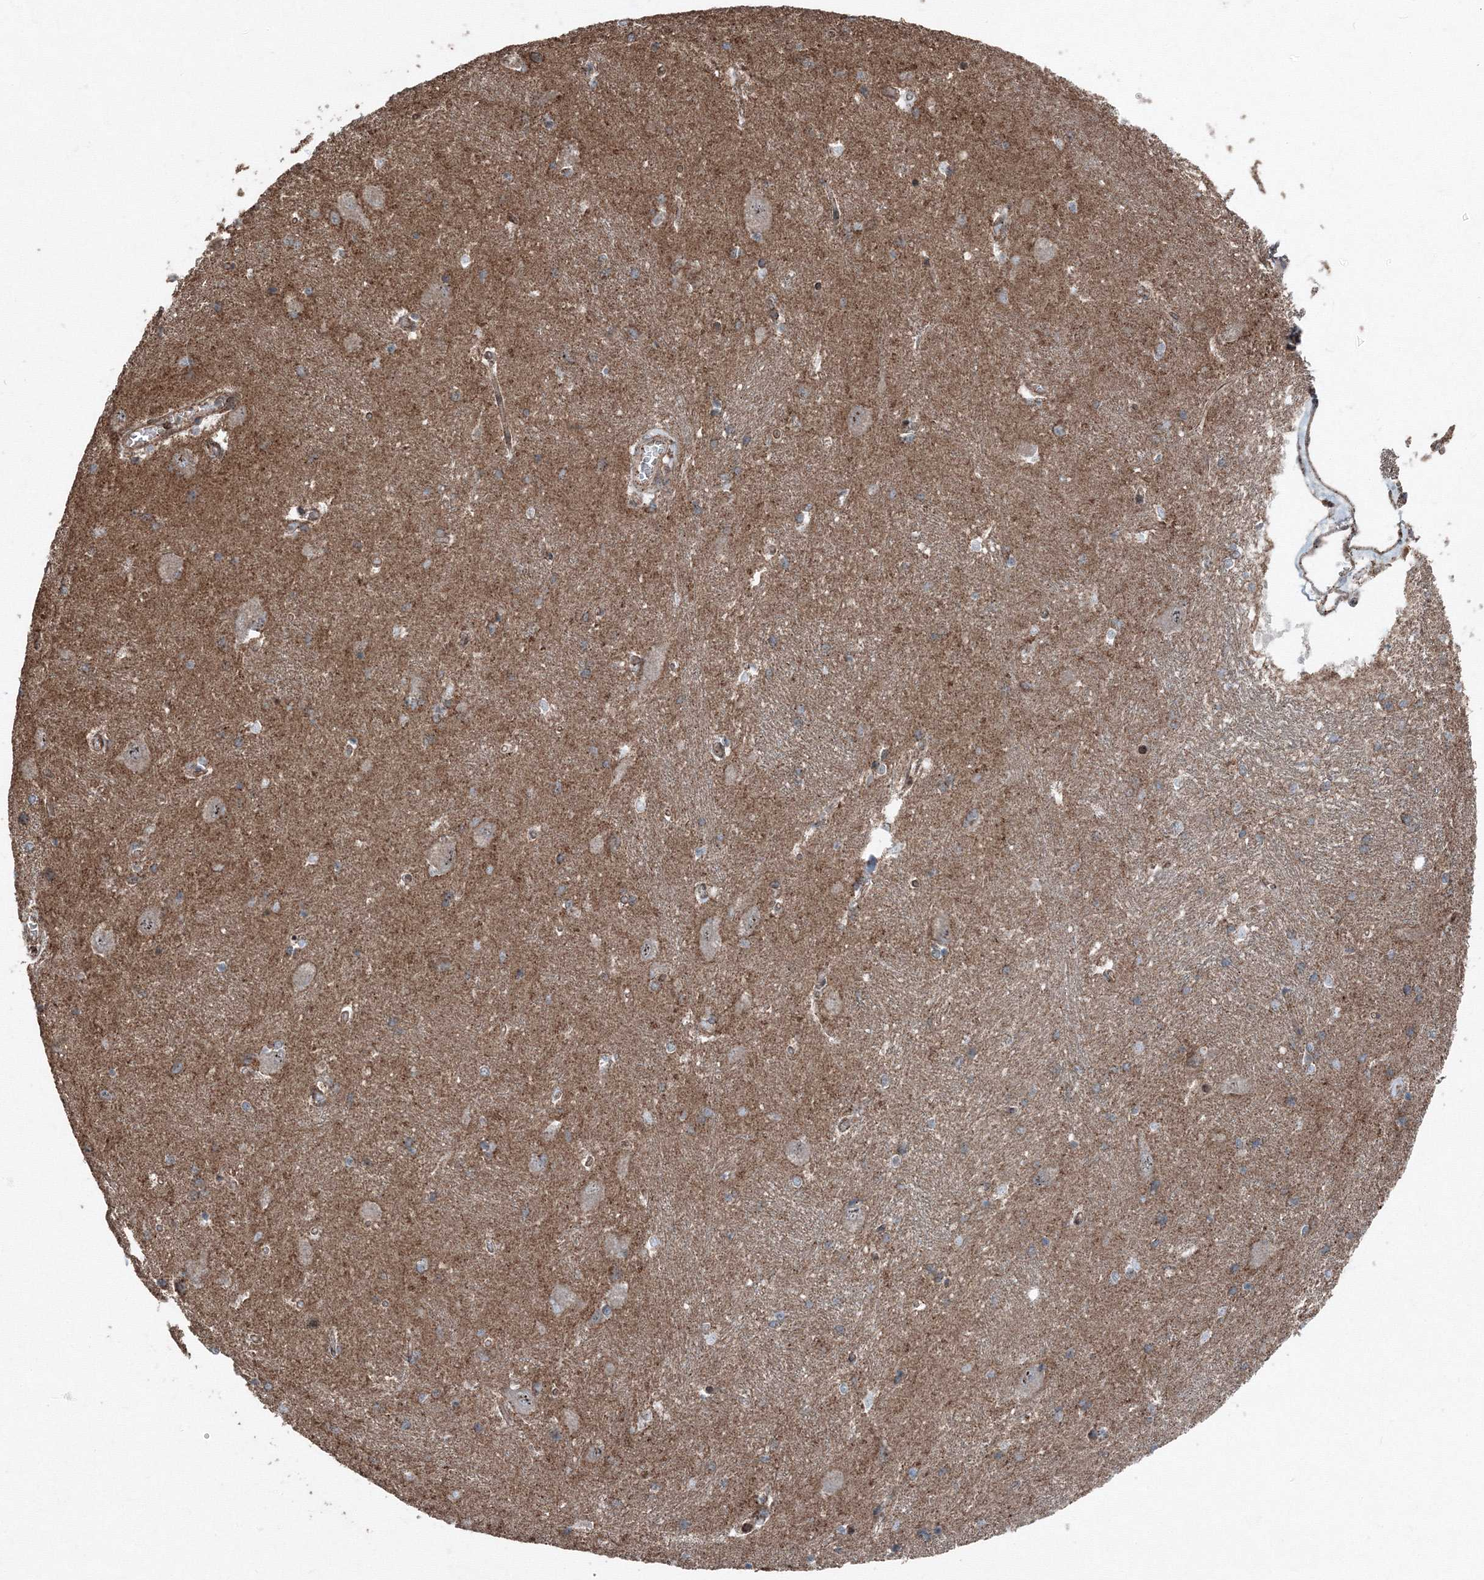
{"staining": {"intensity": "strong", "quantity": "<25%", "location": "cytoplasmic/membranous"}, "tissue": "caudate", "cell_type": "Glial cells", "image_type": "normal", "snomed": [{"axis": "morphology", "description": "Normal tissue, NOS"}, {"axis": "topography", "description": "Lateral ventricle wall"}], "caption": "Immunohistochemical staining of benign human caudate exhibits medium levels of strong cytoplasmic/membranous staining in approximately <25% of glial cells.", "gene": "AASDH", "patient": {"sex": "male", "age": 37}}